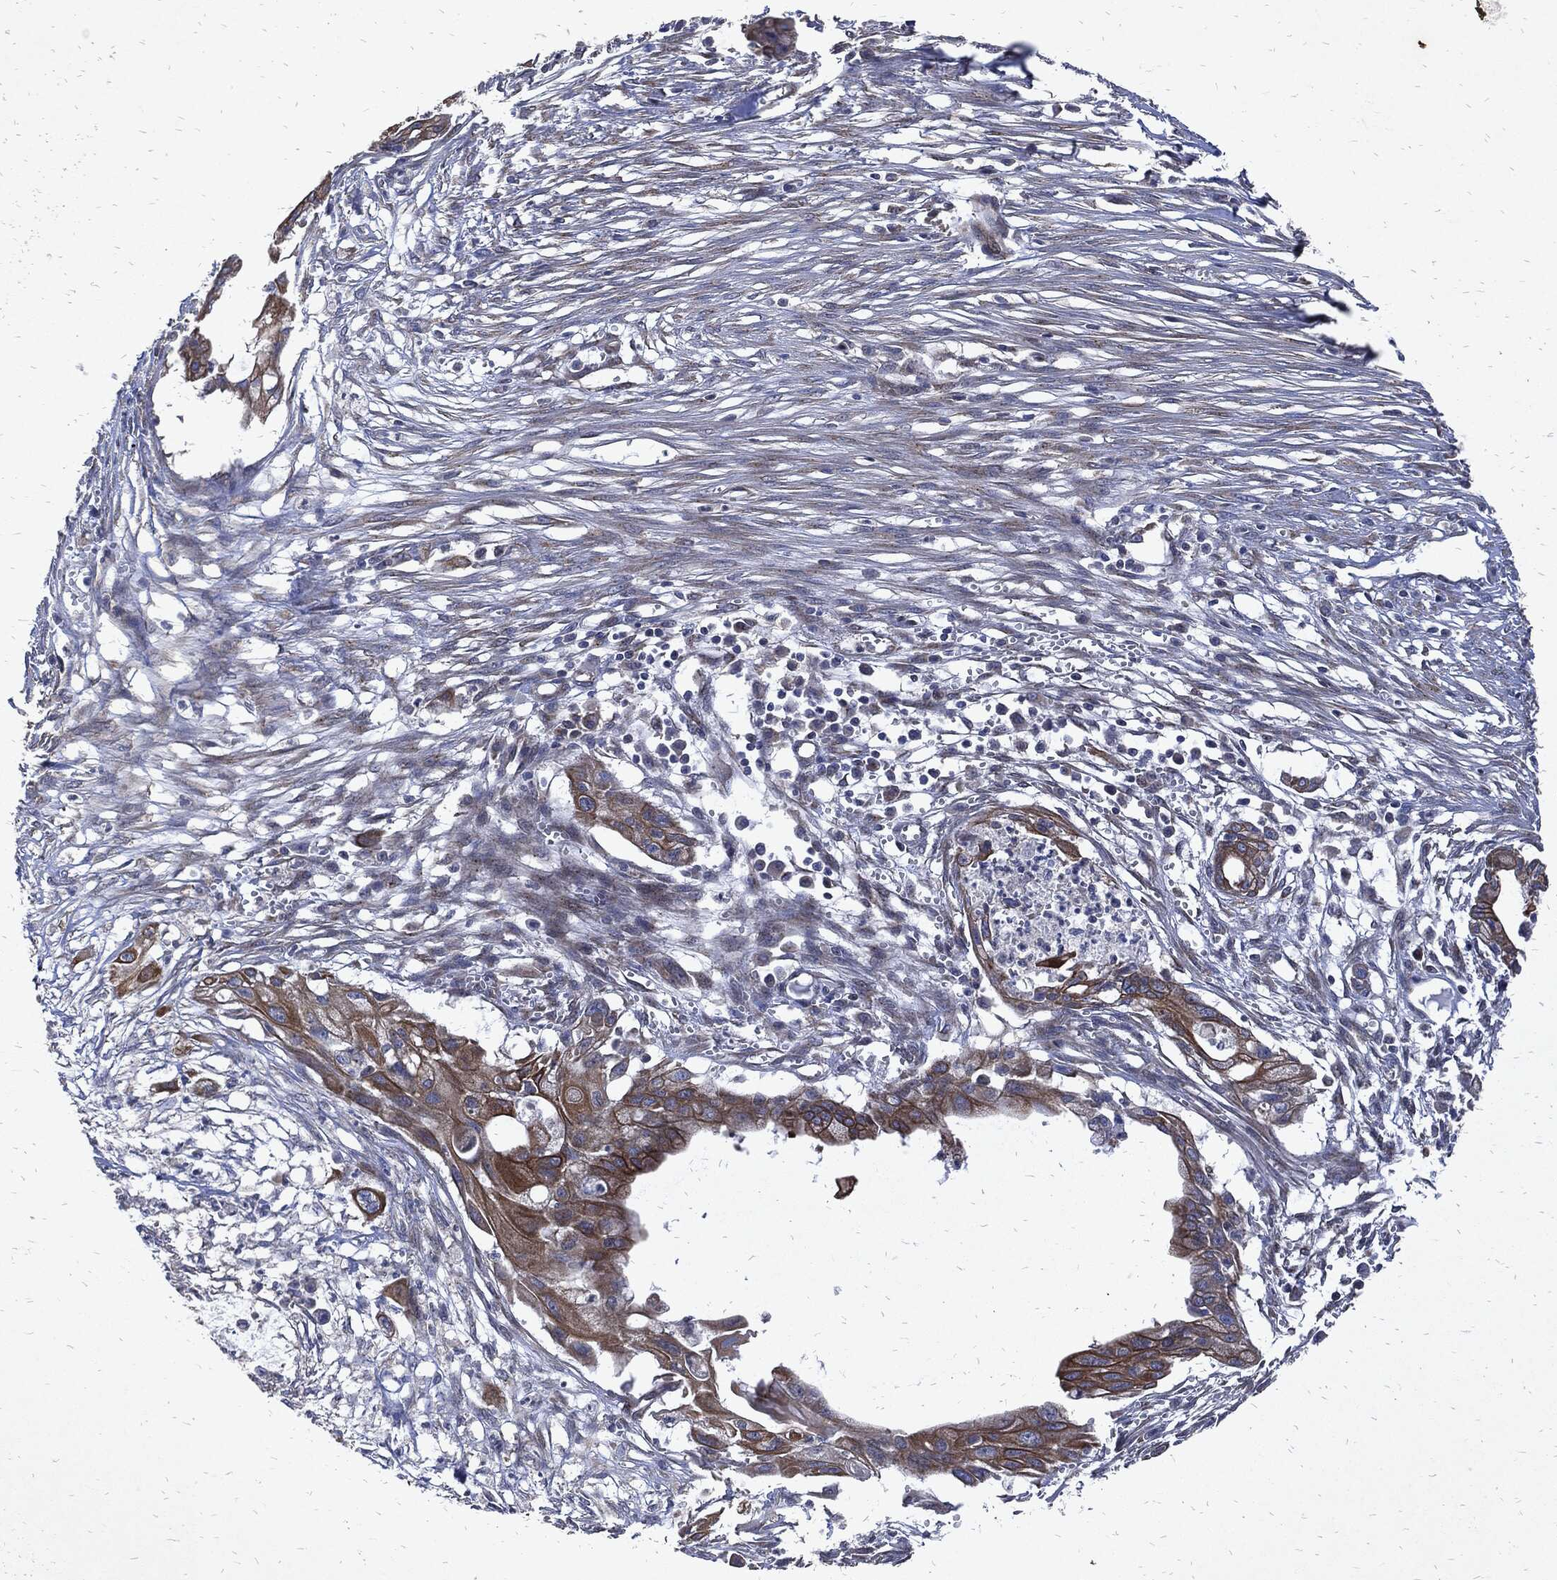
{"staining": {"intensity": "strong", "quantity": "25%-75%", "location": "cytoplasmic/membranous"}, "tissue": "pancreatic cancer", "cell_type": "Tumor cells", "image_type": "cancer", "snomed": [{"axis": "morphology", "description": "Normal tissue, NOS"}, {"axis": "morphology", "description": "Adenocarcinoma, NOS"}, {"axis": "topography", "description": "Pancreas"}], "caption": "Protein expression analysis of human pancreatic adenocarcinoma reveals strong cytoplasmic/membranous positivity in about 25%-75% of tumor cells.", "gene": "DCTN1", "patient": {"sex": "female", "age": 58}}